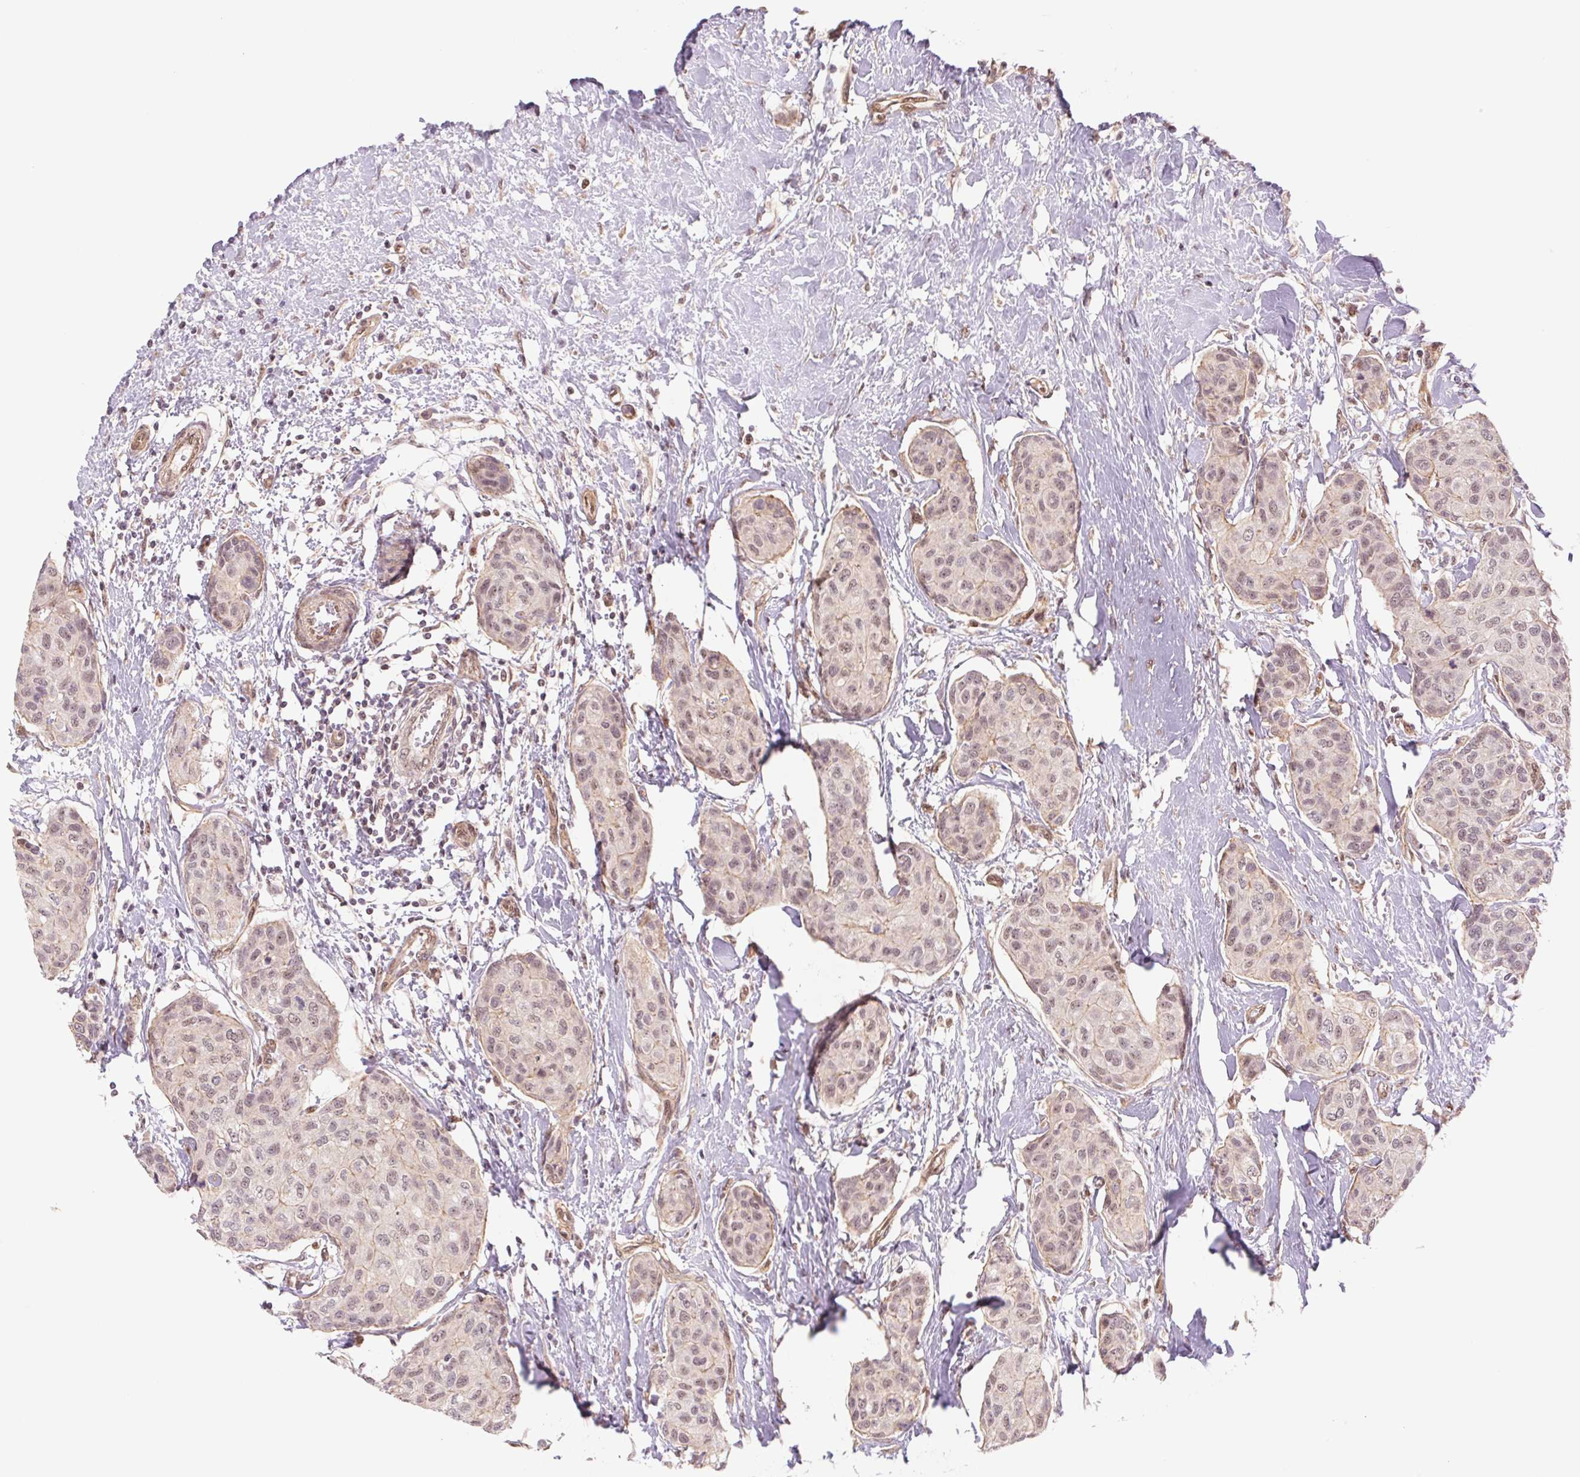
{"staining": {"intensity": "strong", "quantity": "25%-75%", "location": "nuclear"}, "tissue": "breast cancer", "cell_type": "Tumor cells", "image_type": "cancer", "snomed": [{"axis": "morphology", "description": "Duct carcinoma"}, {"axis": "topography", "description": "Breast"}], "caption": "Immunohistochemistry staining of breast cancer, which shows high levels of strong nuclear positivity in approximately 25%-75% of tumor cells indicating strong nuclear protein positivity. The staining was performed using DAB (brown) for protein detection and nuclei were counterstained in hematoxylin (blue).", "gene": "CWC25", "patient": {"sex": "female", "age": 80}}